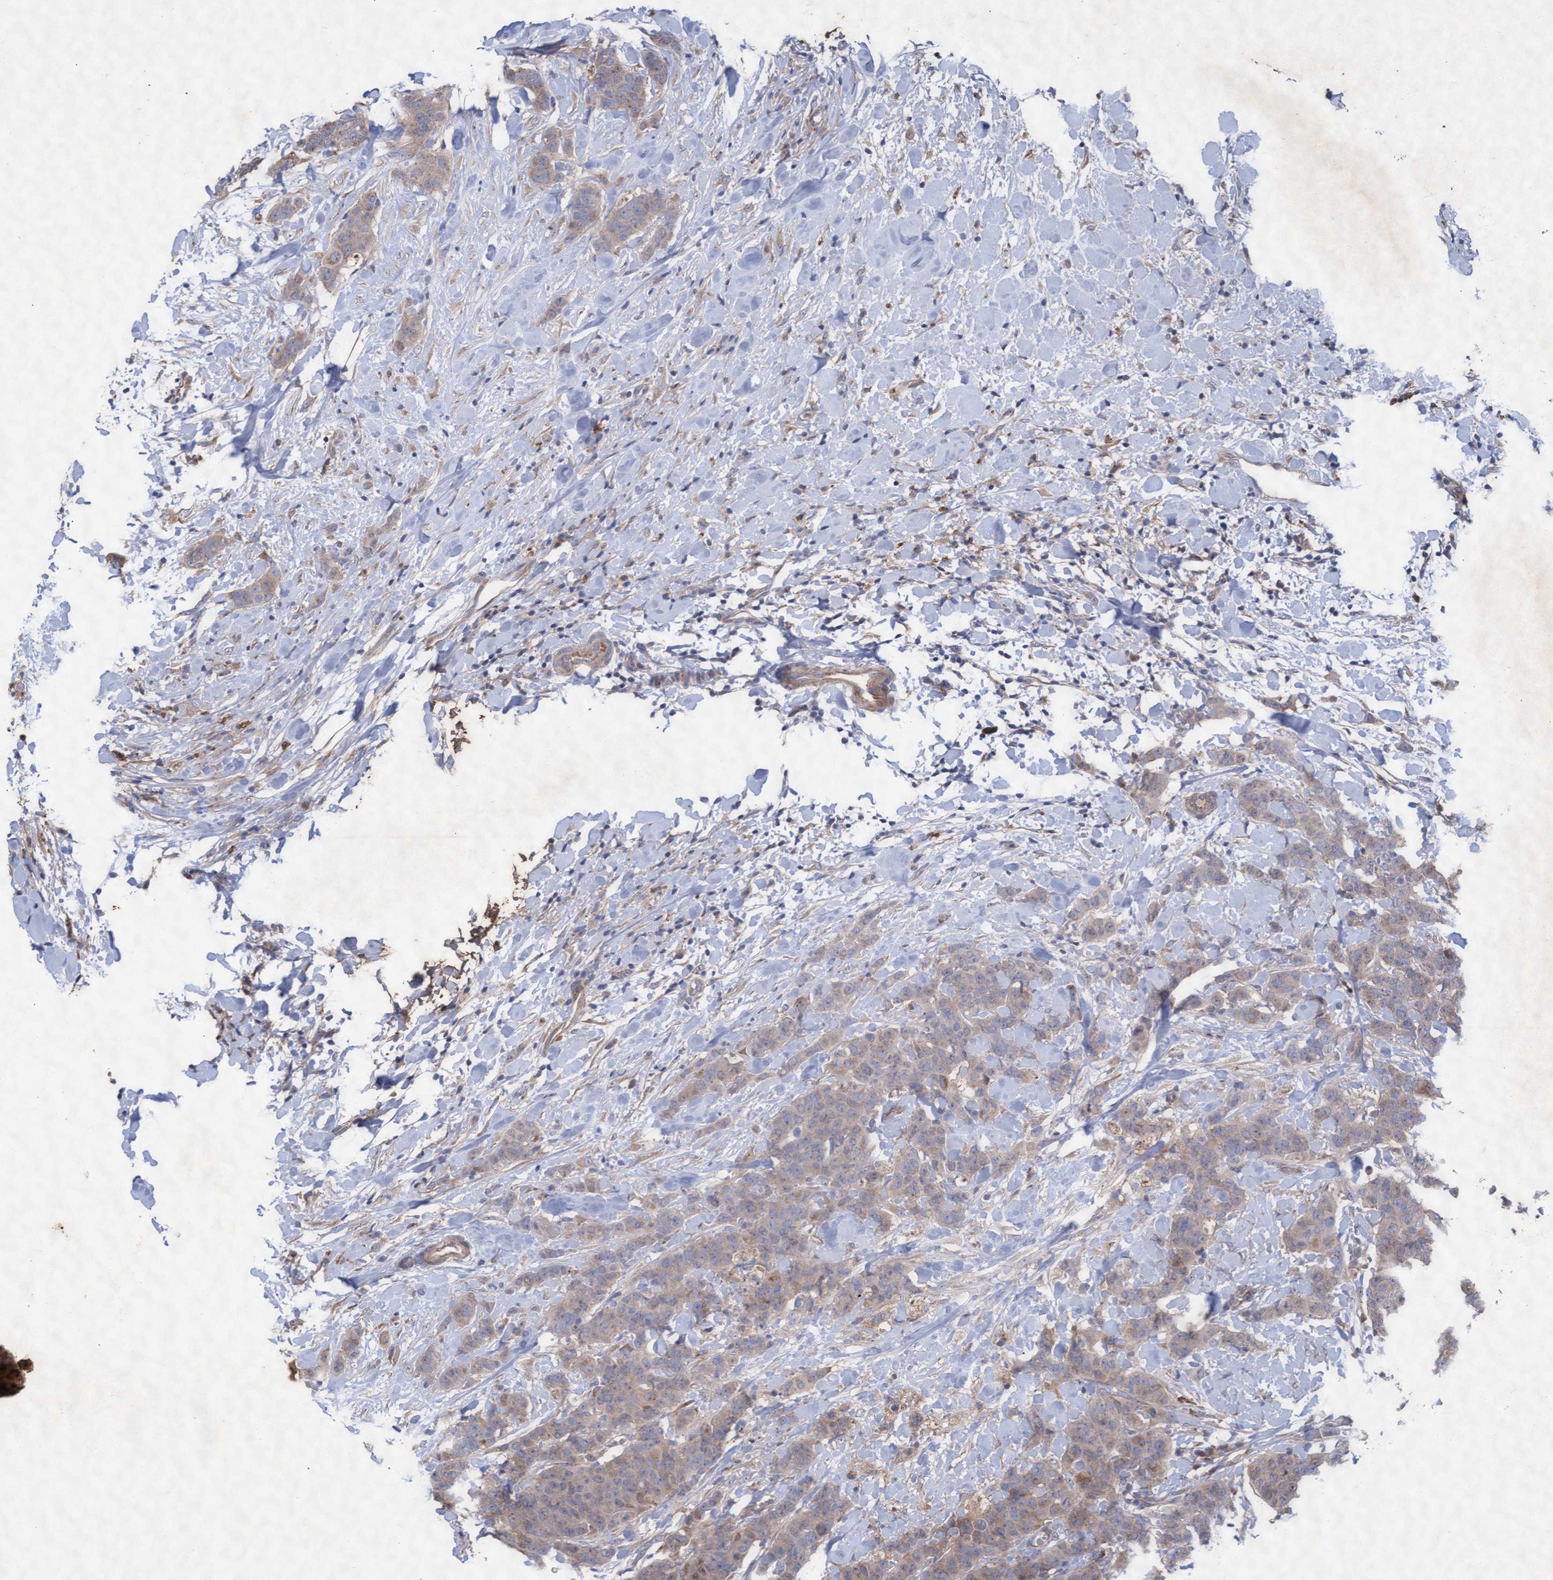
{"staining": {"intensity": "weak", "quantity": "25%-75%", "location": "cytoplasmic/membranous"}, "tissue": "breast cancer", "cell_type": "Tumor cells", "image_type": "cancer", "snomed": [{"axis": "morphology", "description": "Normal tissue, NOS"}, {"axis": "morphology", "description": "Duct carcinoma"}, {"axis": "topography", "description": "Breast"}], "caption": "This is a photomicrograph of IHC staining of invasive ductal carcinoma (breast), which shows weak positivity in the cytoplasmic/membranous of tumor cells.", "gene": "ABCF2", "patient": {"sex": "female", "age": 40}}